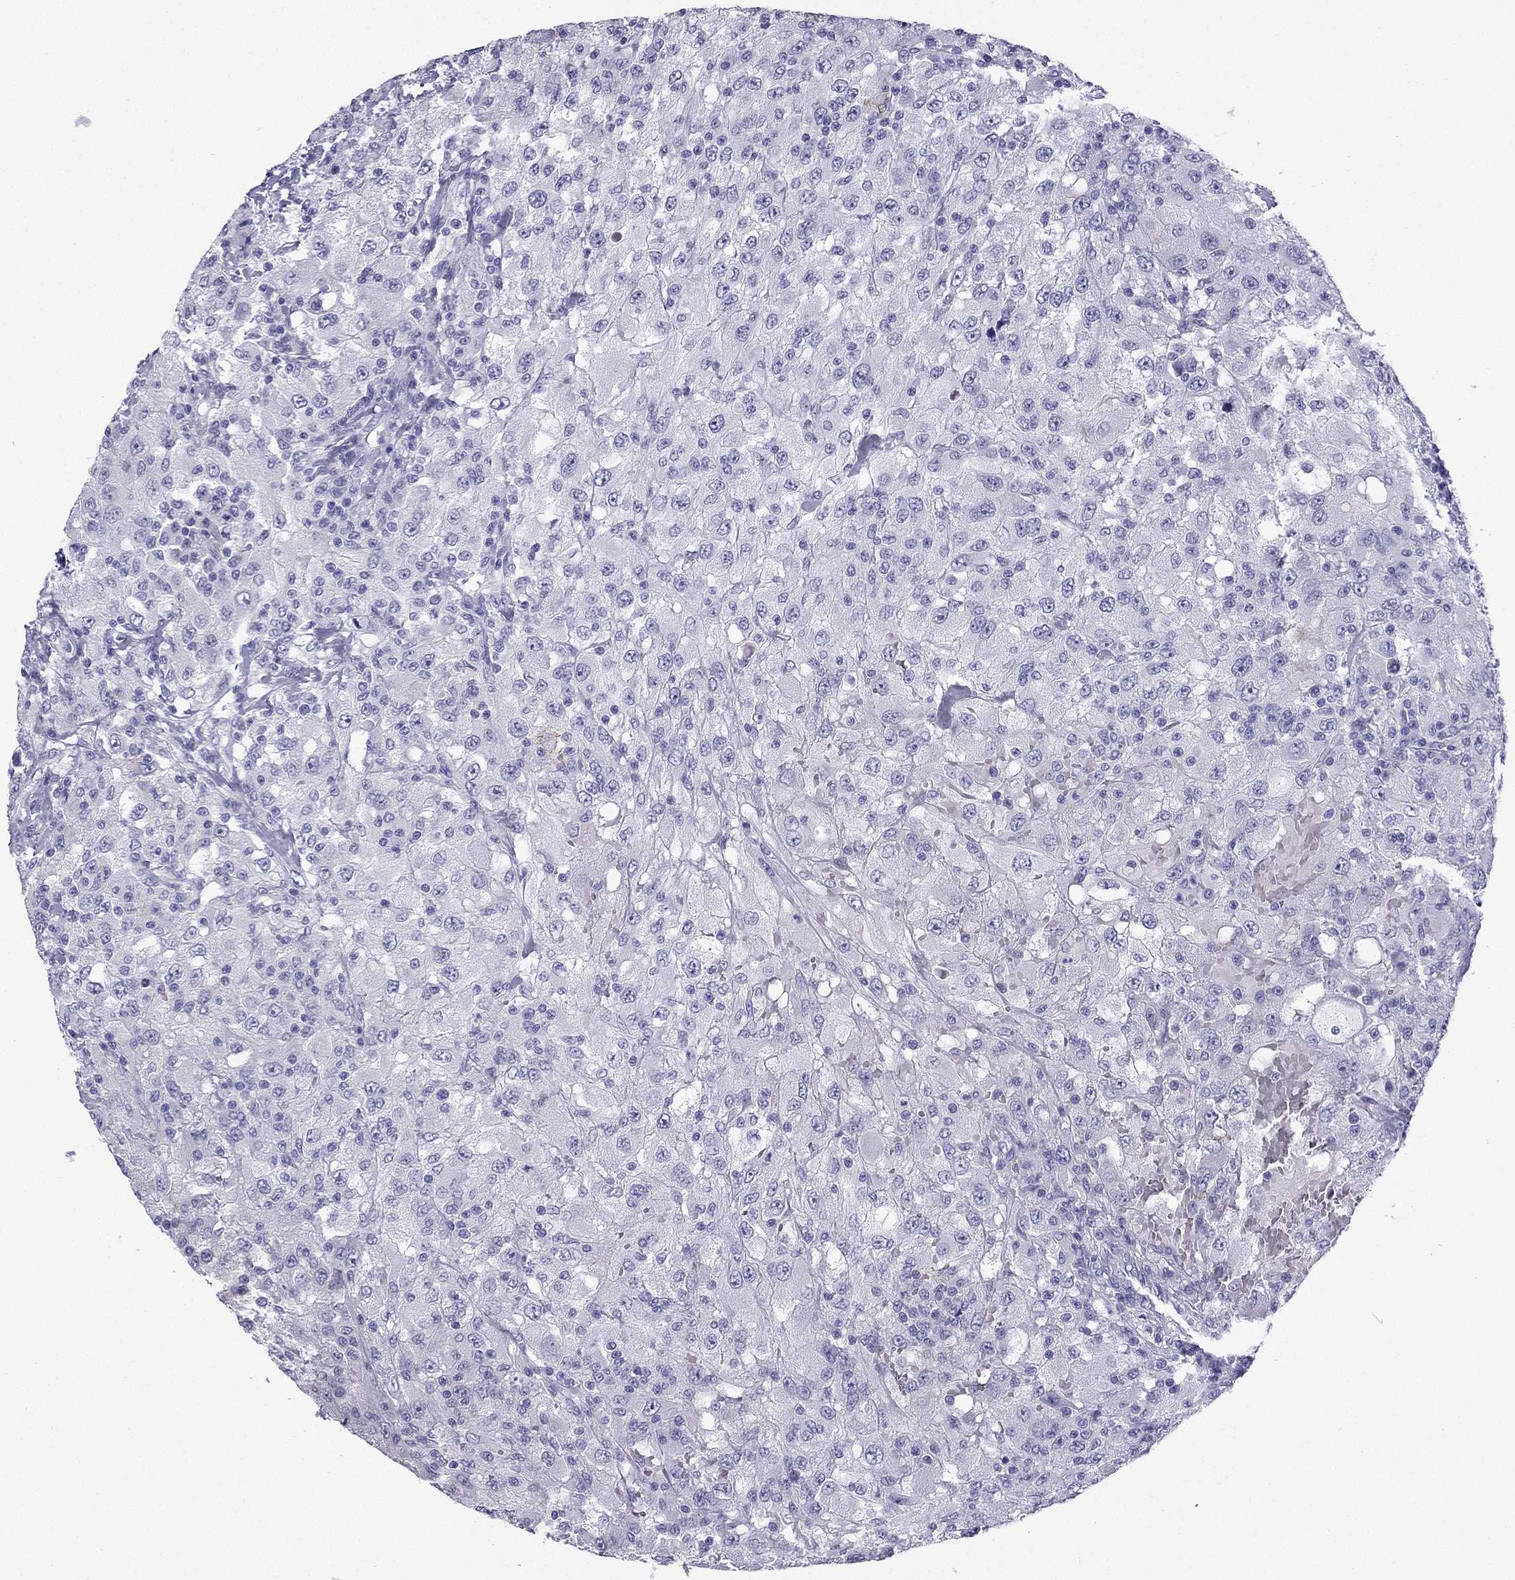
{"staining": {"intensity": "negative", "quantity": "none", "location": "none"}, "tissue": "renal cancer", "cell_type": "Tumor cells", "image_type": "cancer", "snomed": [{"axis": "morphology", "description": "Adenocarcinoma, NOS"}, {"axis": "topography", "description": "Kidney"}], "caption": "This photomicrograph is of adenocarcinoma (renal) stained with immunohistochemistry to label a protein in brown with the nuclei are counter-stained blue. There is no positivity in tumor cells.", "gene": "GJA8", "patient": {"sex": "female", "age": 67}}